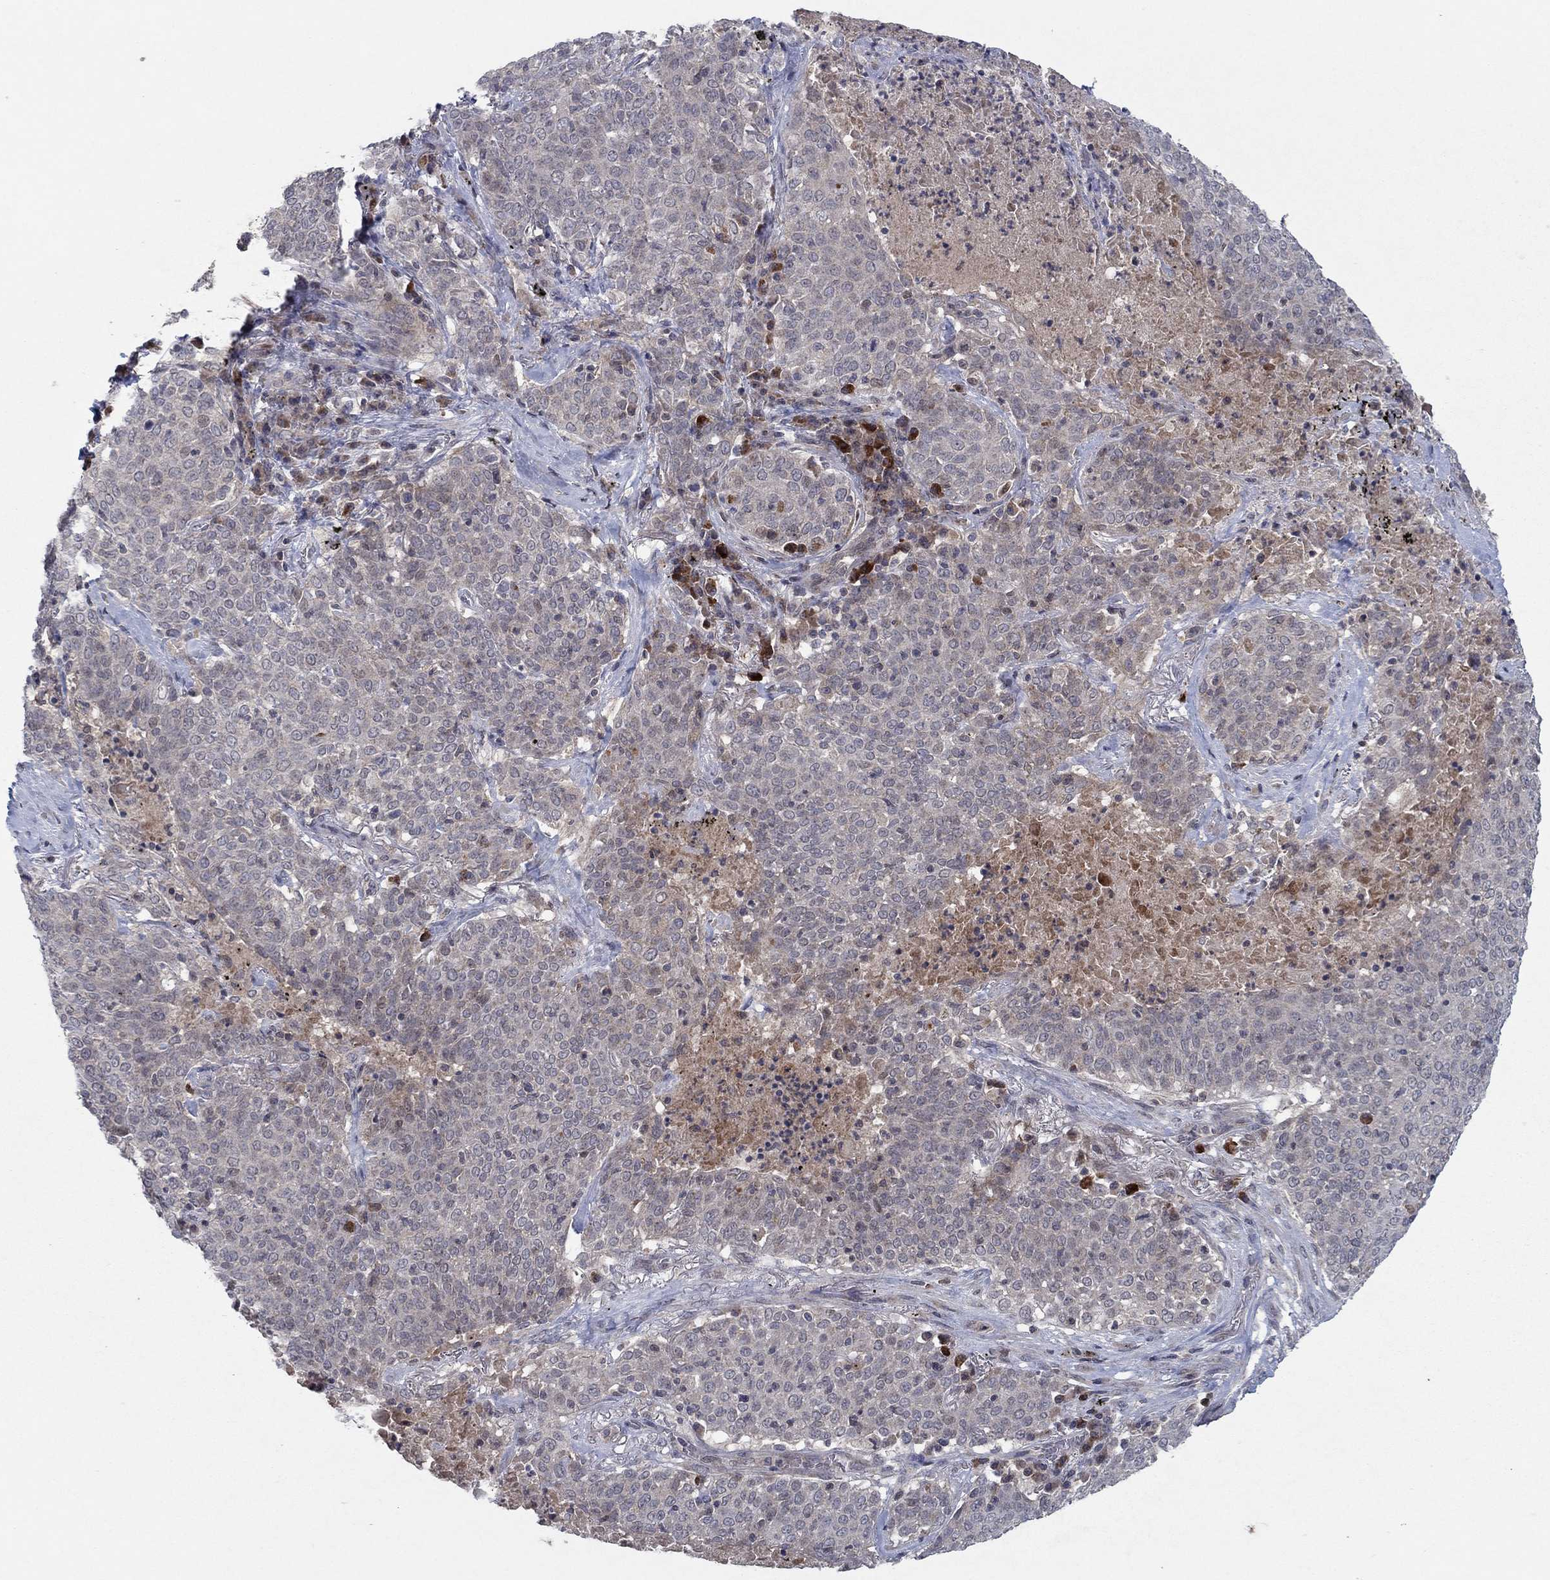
{"staining": {"intensity": "negative", "quantity": "none", "location": "none"}, "tissue": "lung cancer", "cell_type": "Tumor cells", "image_type": "cancer", "snomed": [{"axis": "morphology", "description": "Squamous cell carcinoma, NOS"}, {"axis": "topography", "description": "Lung"}], "caption": "Immunohistochemistry micrograph of neoplastic tissue: human lung cancer (squamous cell carcinoma) stained with DAB (3,3'-diaminobenzidine) displays no significant protein positivity in tumor cells.", "gene": "IL4", "patient": {"sex": "male", "age": 82}}